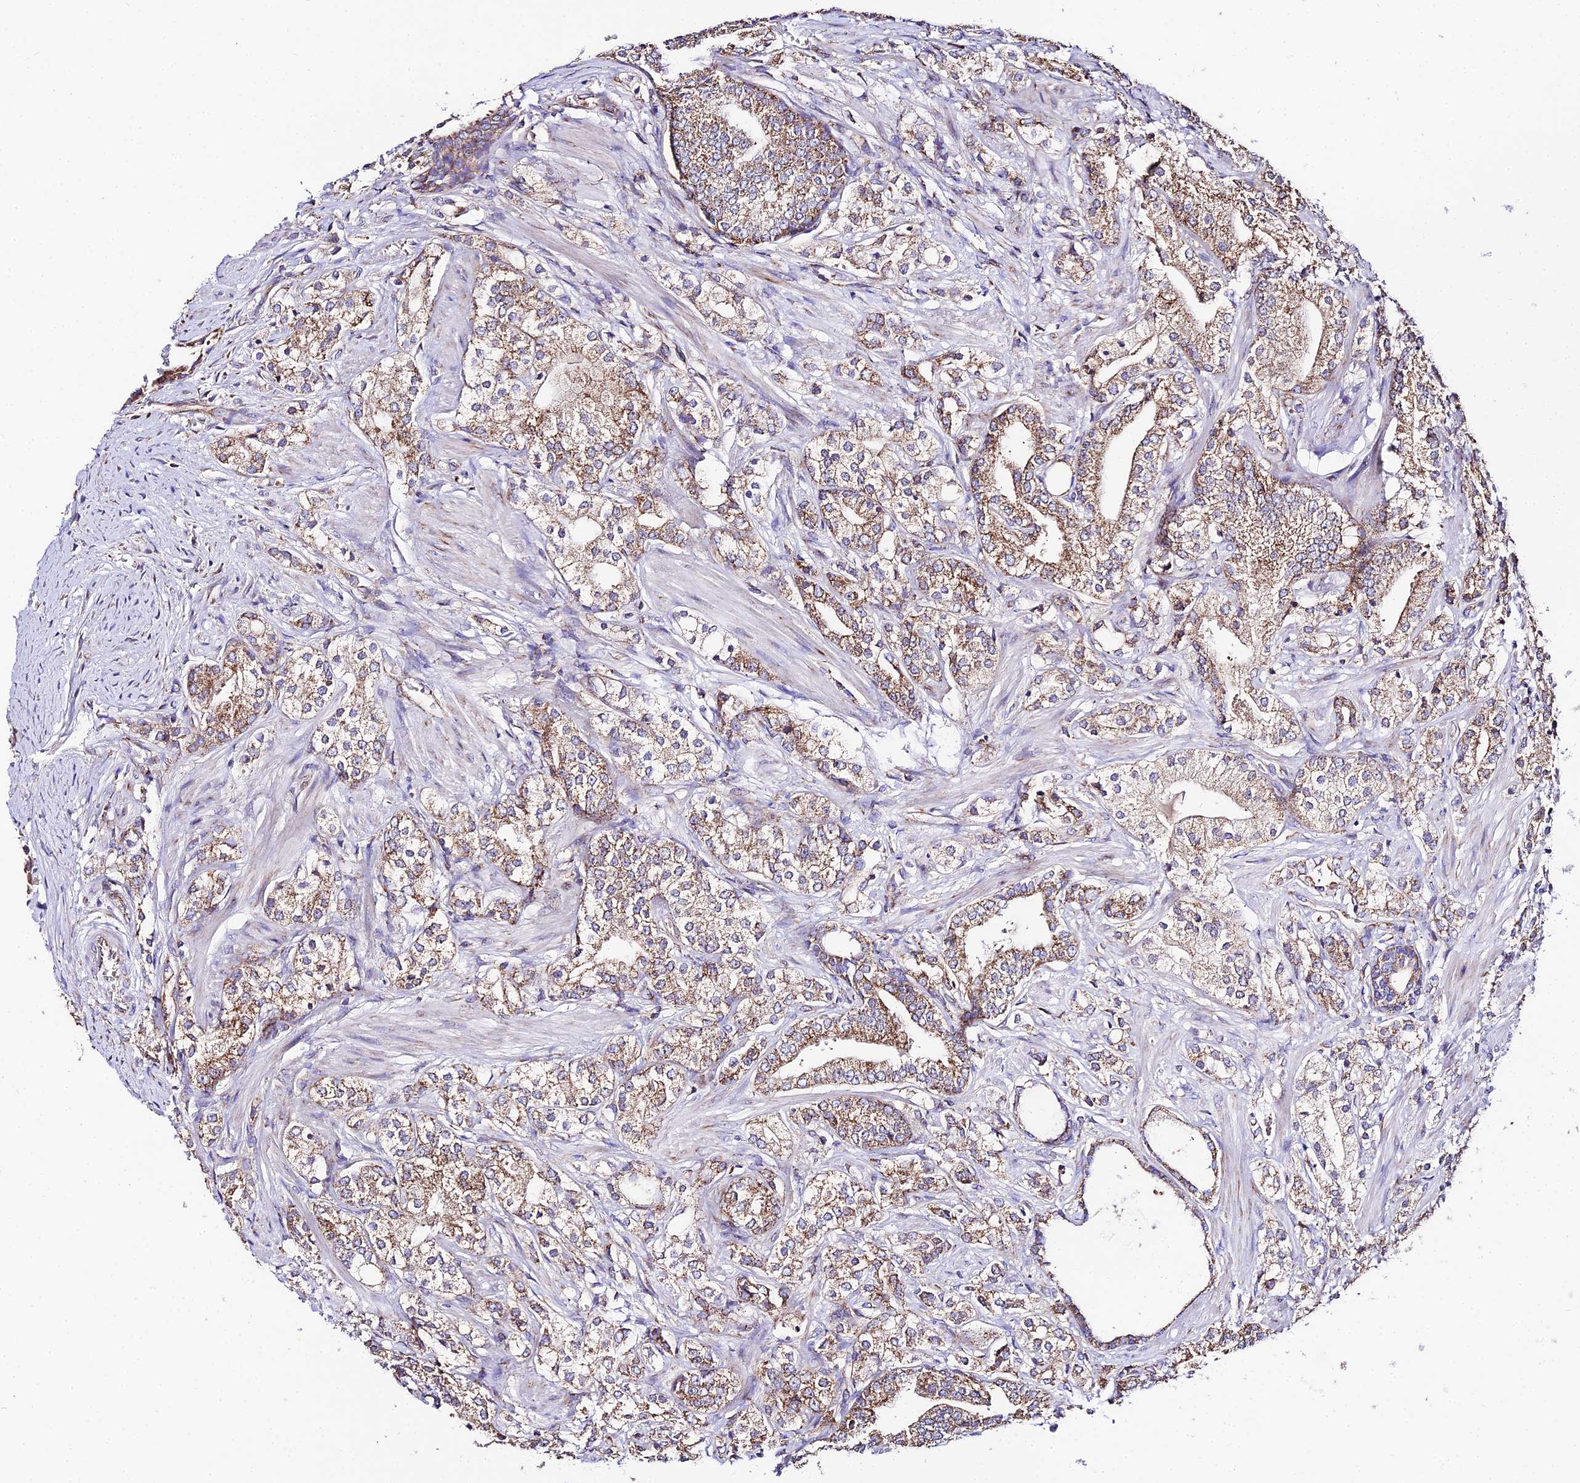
{"staining": {"intensity": "moderate", "quantity": ">75%", "location": "cytoplasmic/membranous"}, "tissue": "prostate cancer", "cell_type": "Tumor cells", "image_type": "cancer", "snomed": [{"axis": "morphology", "description": "Adenocarcinoma, High grade"}, {"axis": "topography", "description": "Prostate"}], "caption": "Immunohistochemistry (IHC) micrograph of neoplastic tissue: human prostate cancer (high-grade adenocarcinoma) stained using immunohistochemistry (IHC) shows medium levels of moderate protein expression localized specifically in the cytoplasmic/membranous of tumor cells, appearing as a cytoplasmic/membranous brown color.", "gene": "OCIAD1", "patient": {"sex": "male", "age": 50}}